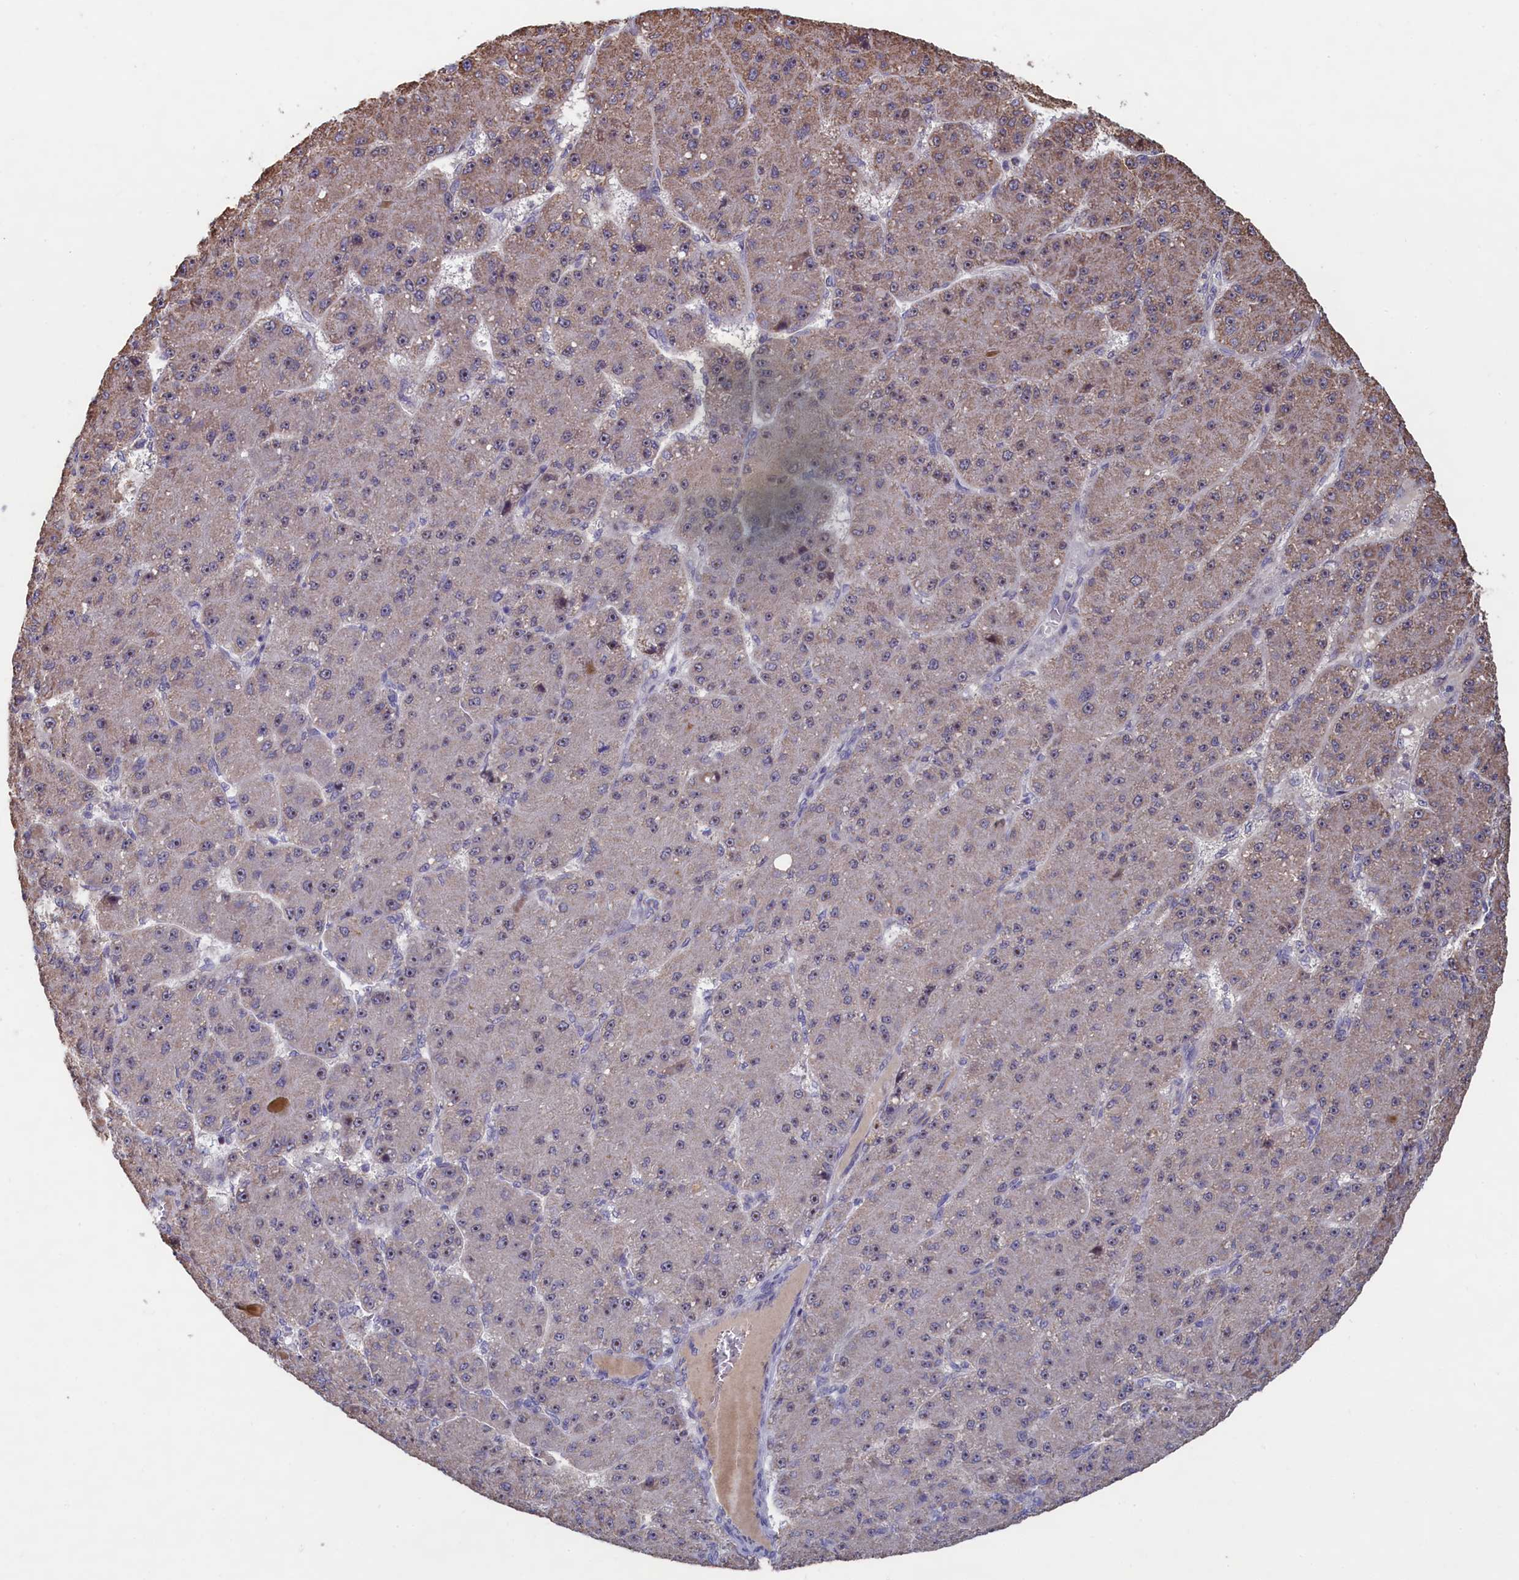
{"staining": {"intensity": "weak", "quantity": "<25%", "location": "cytoplasmic/membranous"}, "tissue": "liver cancer", "cell_type": "Tumor cells", "image_type": "cancer", "snomed": [{"axis": "morphology", "description": "Carcinoma, Hepatocellular, NOS"}, {"axis": "topography", "description": "Liver"}], "caption": "The image exhibits no staining of tumor cells in liver cancer (hepatocellular carcinoma).", "gene": "ZNF816", "patient": {"sex": "male", "age": 67}}